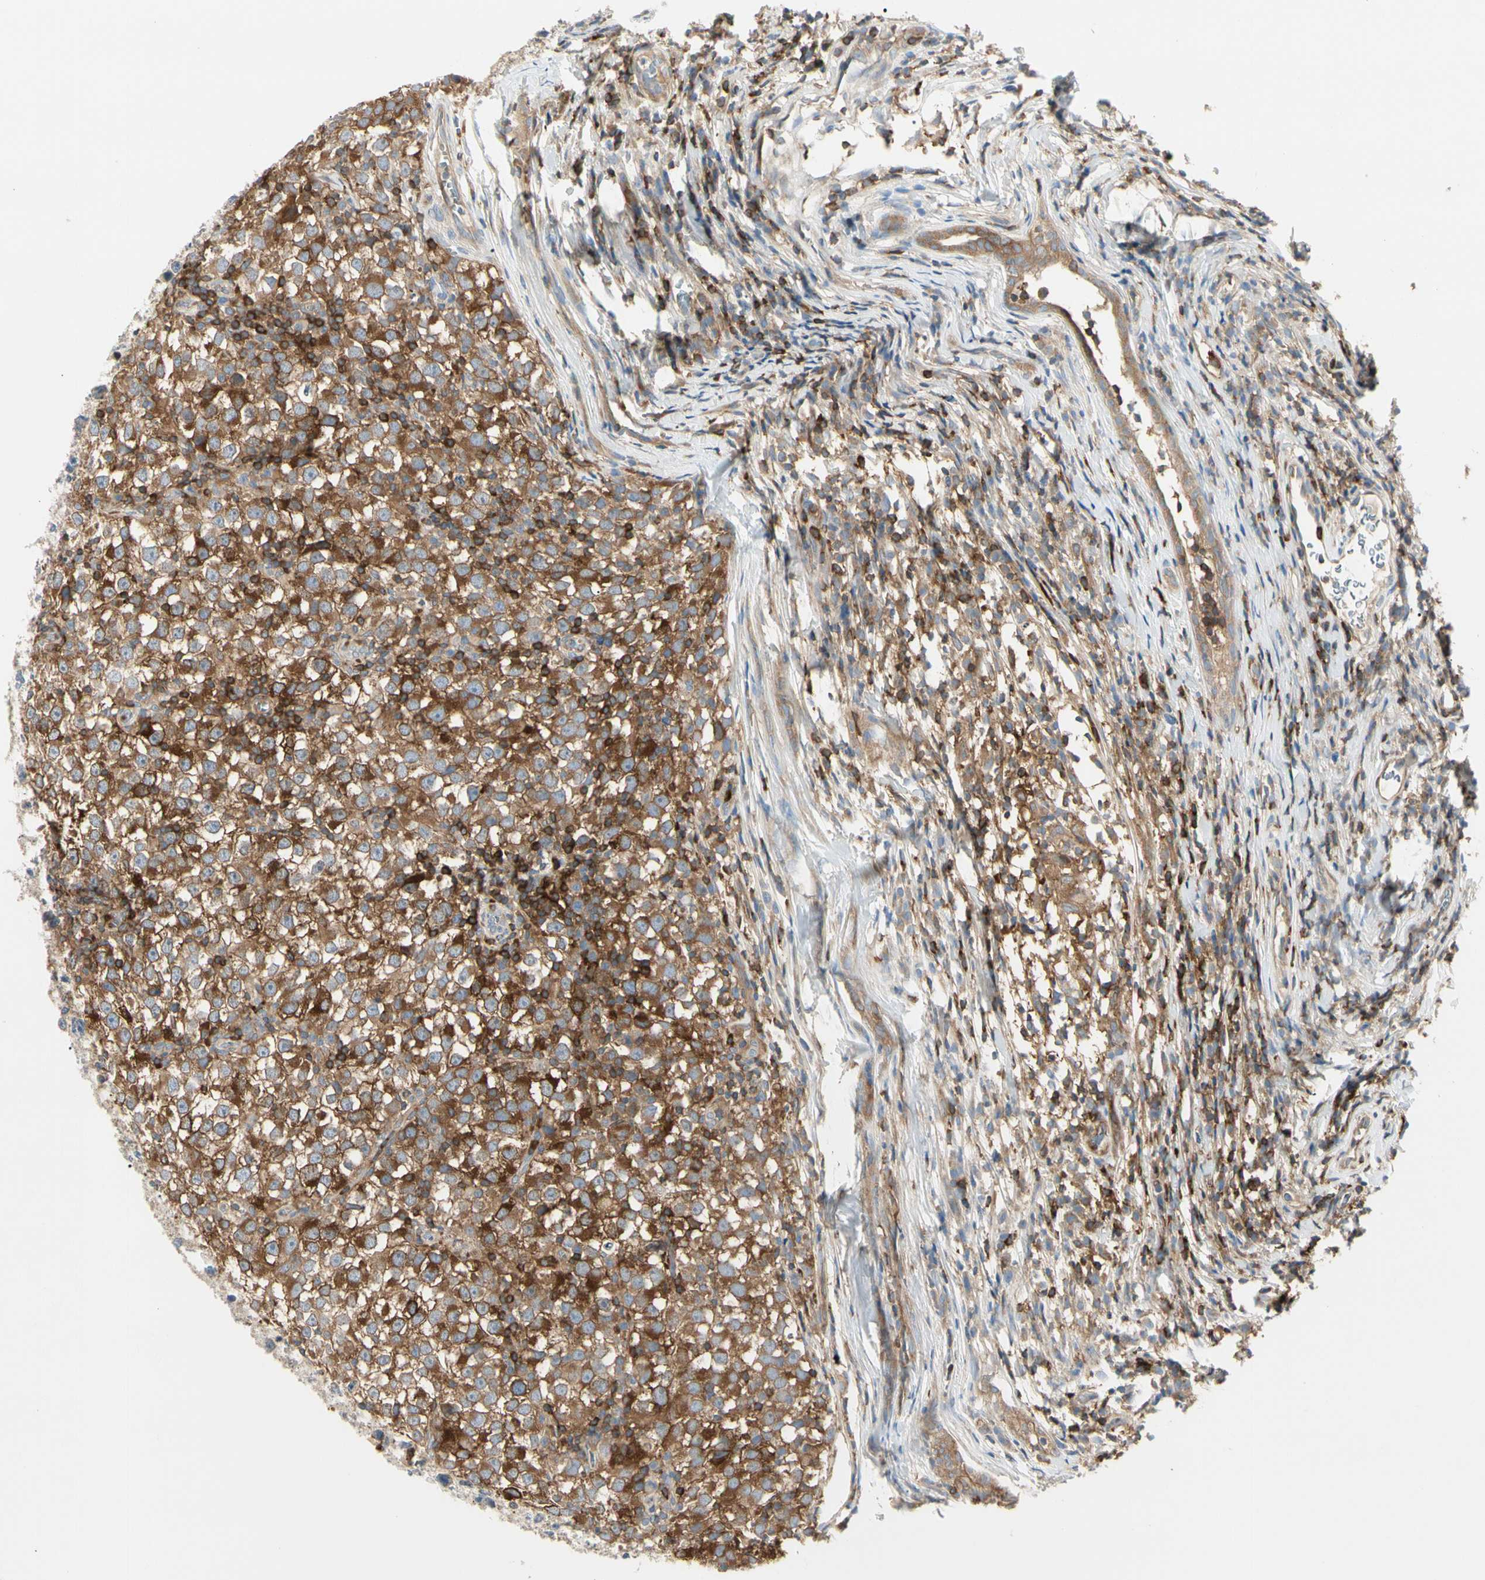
{"staining": {"intensity": "strong", "quantity": ">75%", "location": "cytoplasmic/membranous"}, "tissue": "testis cancer", "cell_type": "Tumor cells", "image_type": "cancer", "snomed": [{"axis": "morphology", "description": "Seminoma, NOS"}, {"axis": "topography", "description": "Testis"}], "caption": "Strong cytoplasmic/membranous expression is appreciated in about >75% of tumor cells in testis seminoma.", "gene": "NFKB2", "patient": {"sex": "male", "age": 65}}